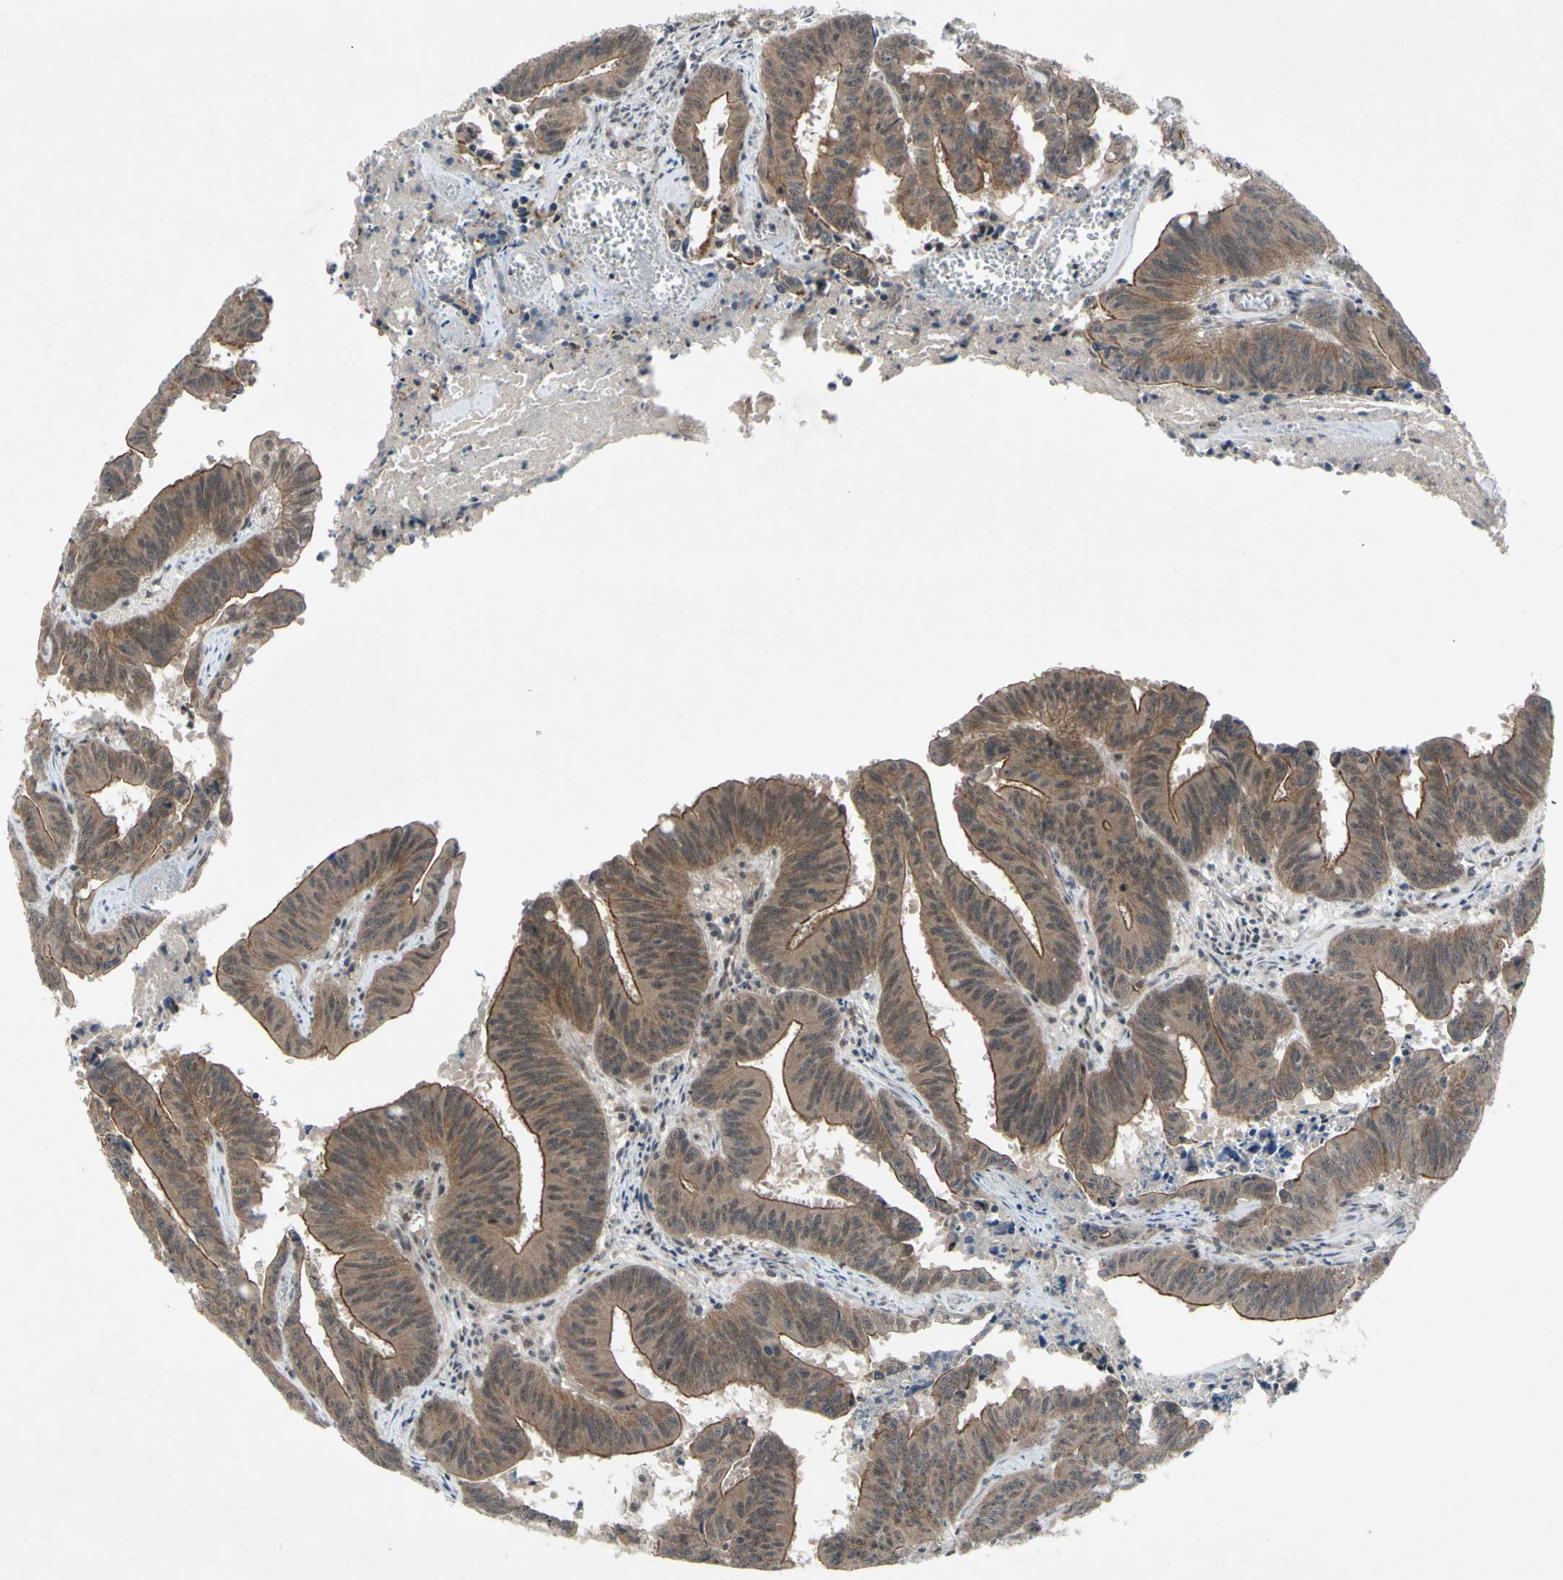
{"staining": {"intensity": "moderate", "quantity": ">75%", "location": "cytoplasmic/membranous,nuclear"}, "tissue": "colorectal cancer", "cell_type": "Tumor cells", "image_type": "cancer", "snomed": [{"axis": "morphology", "description": "Adenocarcinoma, NOS"}, {"axis": "topography", "description": "Colon"}], "caption": "Protein staining demonstrates moderate cytoplasmic/membranous and nuclear positivity in about >75% of tumor cells in adenocarcinoma (colorectal).", "gene": "TRDMT1", "patient": {"sex": "male", "age": 45}}